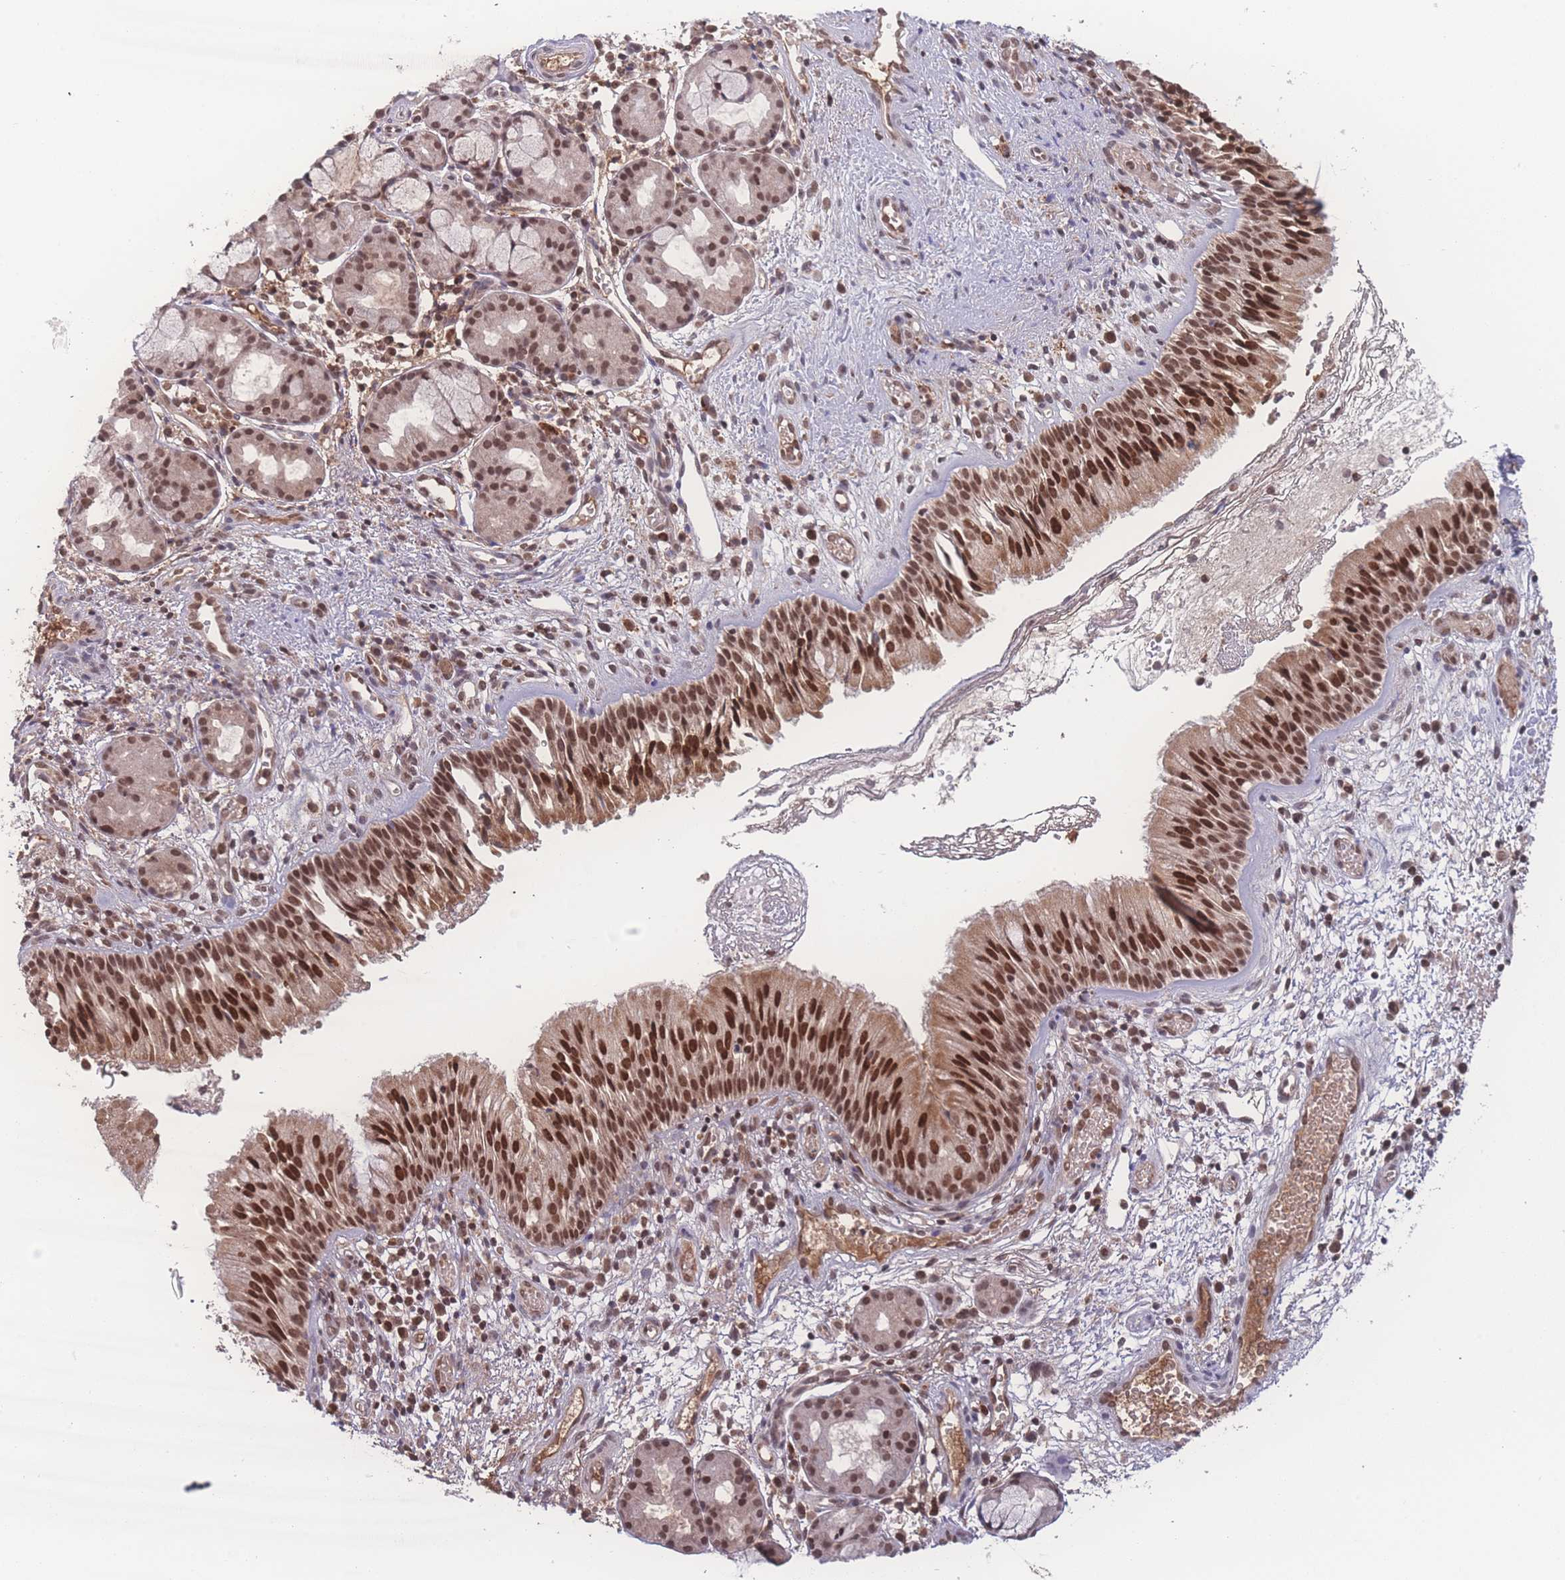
{"staining": {"intensity": "strong", "quantity": ">75%", "location": "nuclear"}, "tissue": "nasopharynx", "cell_type": "Respiratory epithelial cells", "image_type": "normal", "snomed": [{"axis": "morphology", "description": "Normal tissue, NOS"}, {"axis": "topography", "description": "Nasopharynx"}], "caption": "A photomicrograph showing strong nuclear staining in approximately >75% of respiratory epithelial cells in benign nasopharynx, as visualized by brown immunohistochemical staining.", "gene": "RAVER1", "patient": {"sex": "male", "age": 65}}